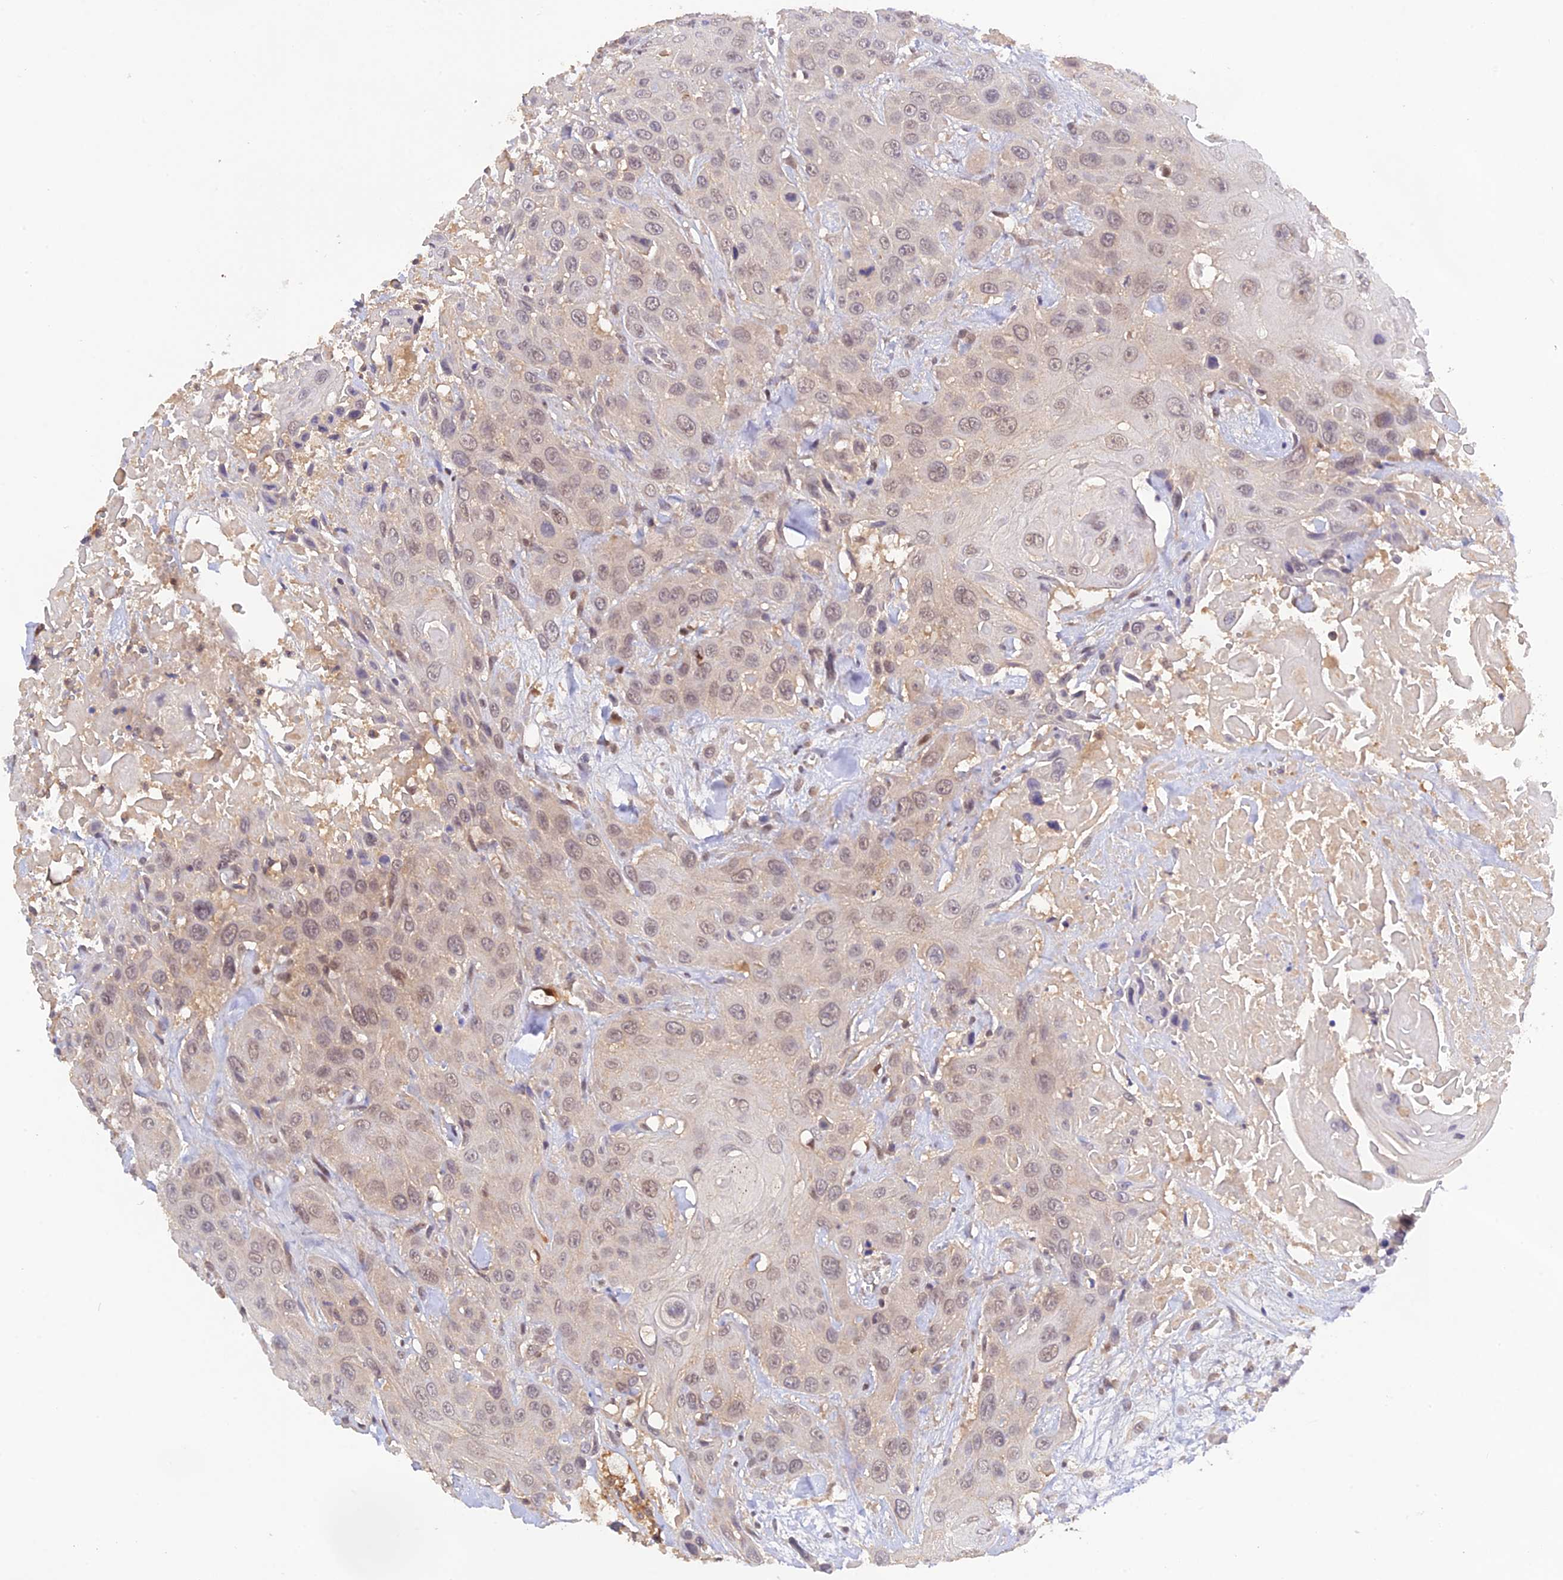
{"staining": {"intensity": "weak", "quantity": "25%-75%", "location": "nuclear"}, "tissue": "head and neck cancer", "cell_type": "Tumor cells", "image_type": "cancer", "snomed": [{"axis": "morphology", "description": "Squamous cell carcinoma, NOS"}, {"axis": "topography", "description": "Head-Neck"}], "caption": "Immunohistochemistry micrograph of human head and neck cancer stained for a protein (brown), which reveals low levels of weak nuclear expression in approximately 25%-75% of tumor cells.", "gene": "ZNF436", "patient": {"sex": "male", "age": 81}}